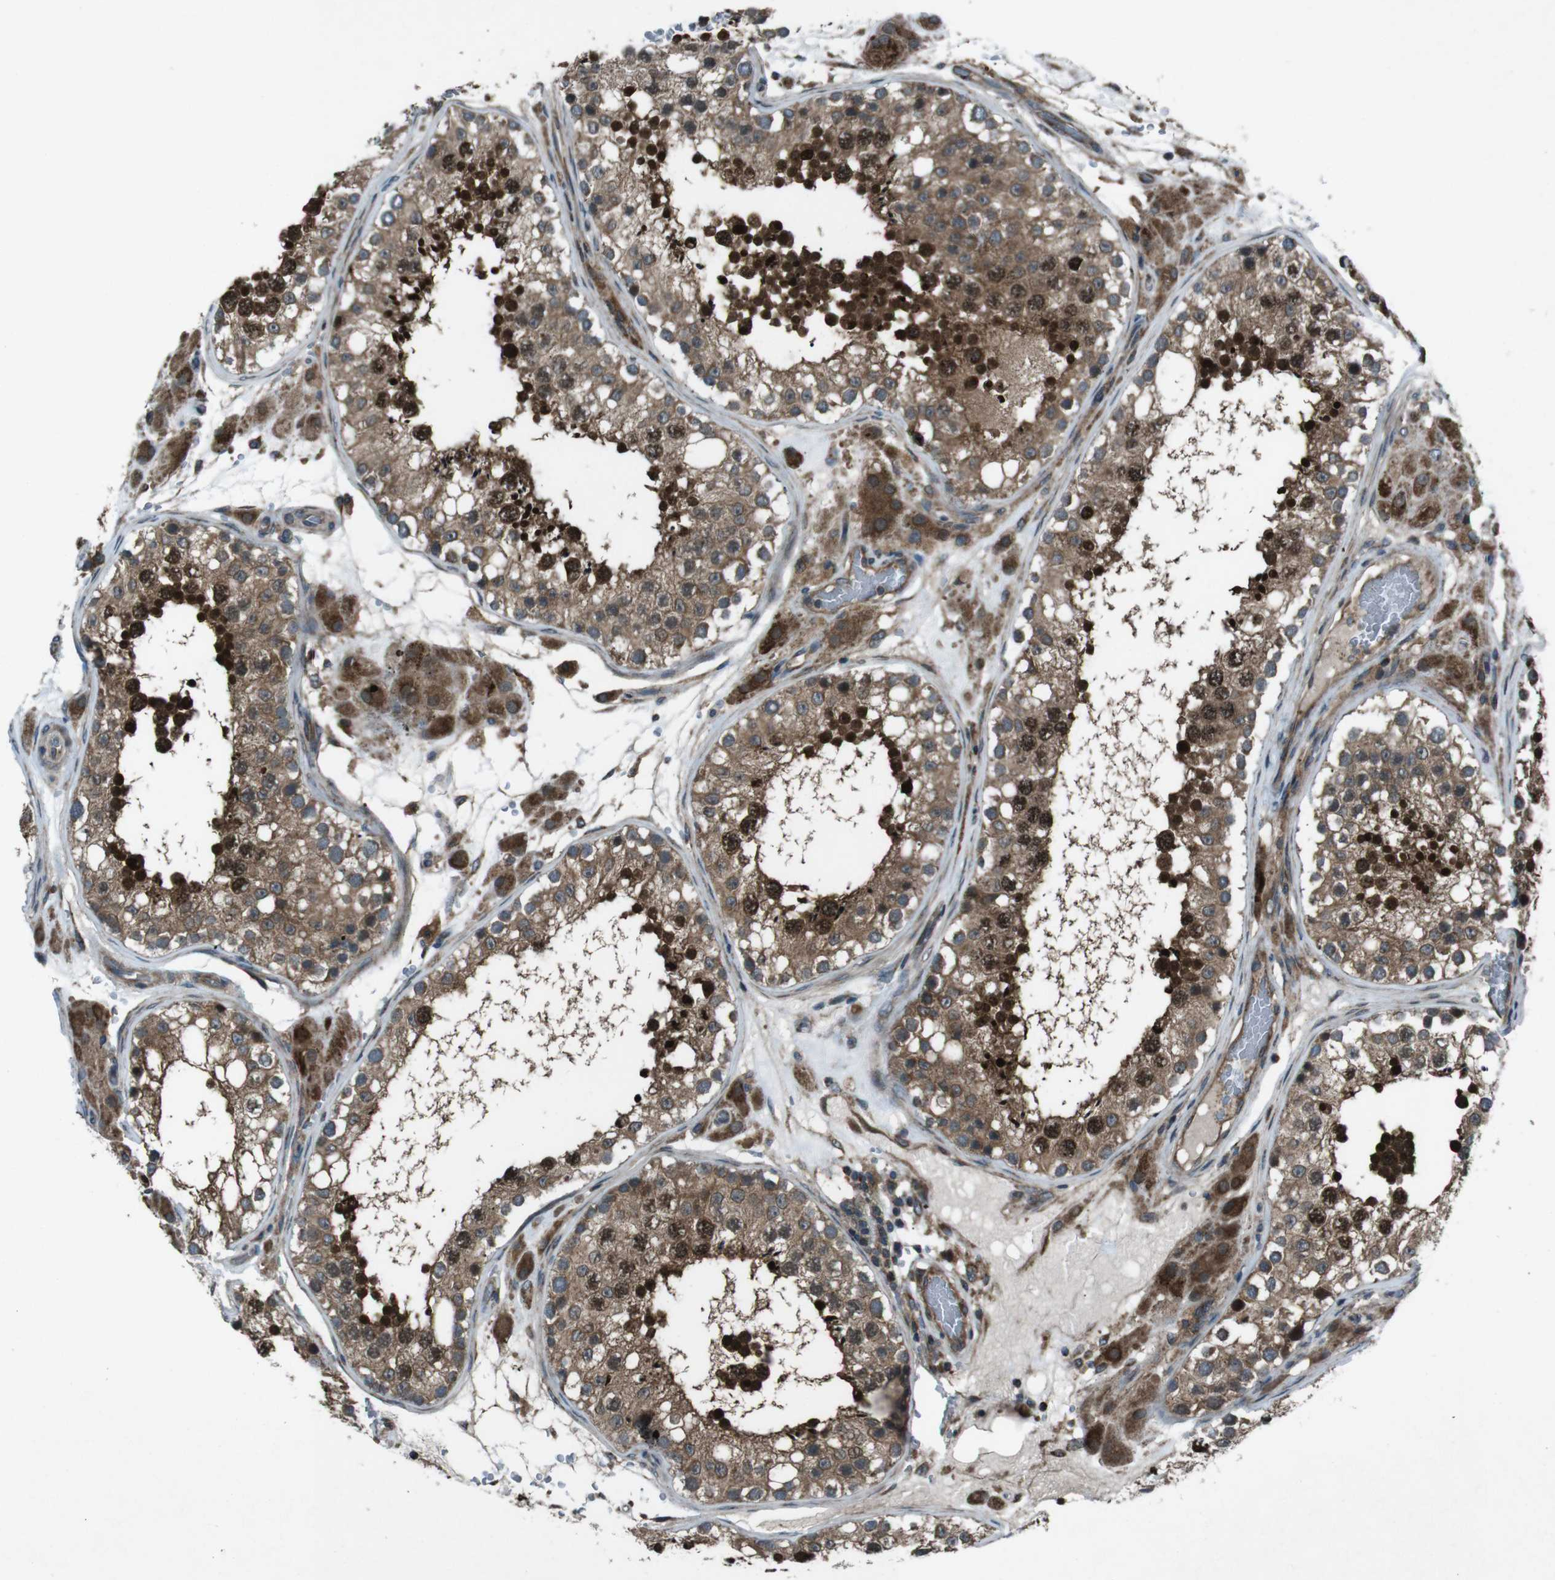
{"staining": {"intensity": "strong", "quantity": ">75%", "location": "cytoplasmic/membranous,nuclear"}, "tissue": "testis", "cell_type": "Cells in seminiferous ducts", "image_type": "normal", "snomed": [{"axis": "morphology", "description": "Normal tissue, NOS"}, {"axis": "topography", "description": "Testis"}], "caption": "Immunohistochemical staining of benign testis shows >75% levels of strong cytoplasmic/membranous,nuclear protein staining in approximately >75% of cells in seminiferous ducts. Ihc stains the protein of interest in brown and the nuclei are stained blue.", "gene": "SLC27A4", "patient": {"sex": "male", "age": 26}}